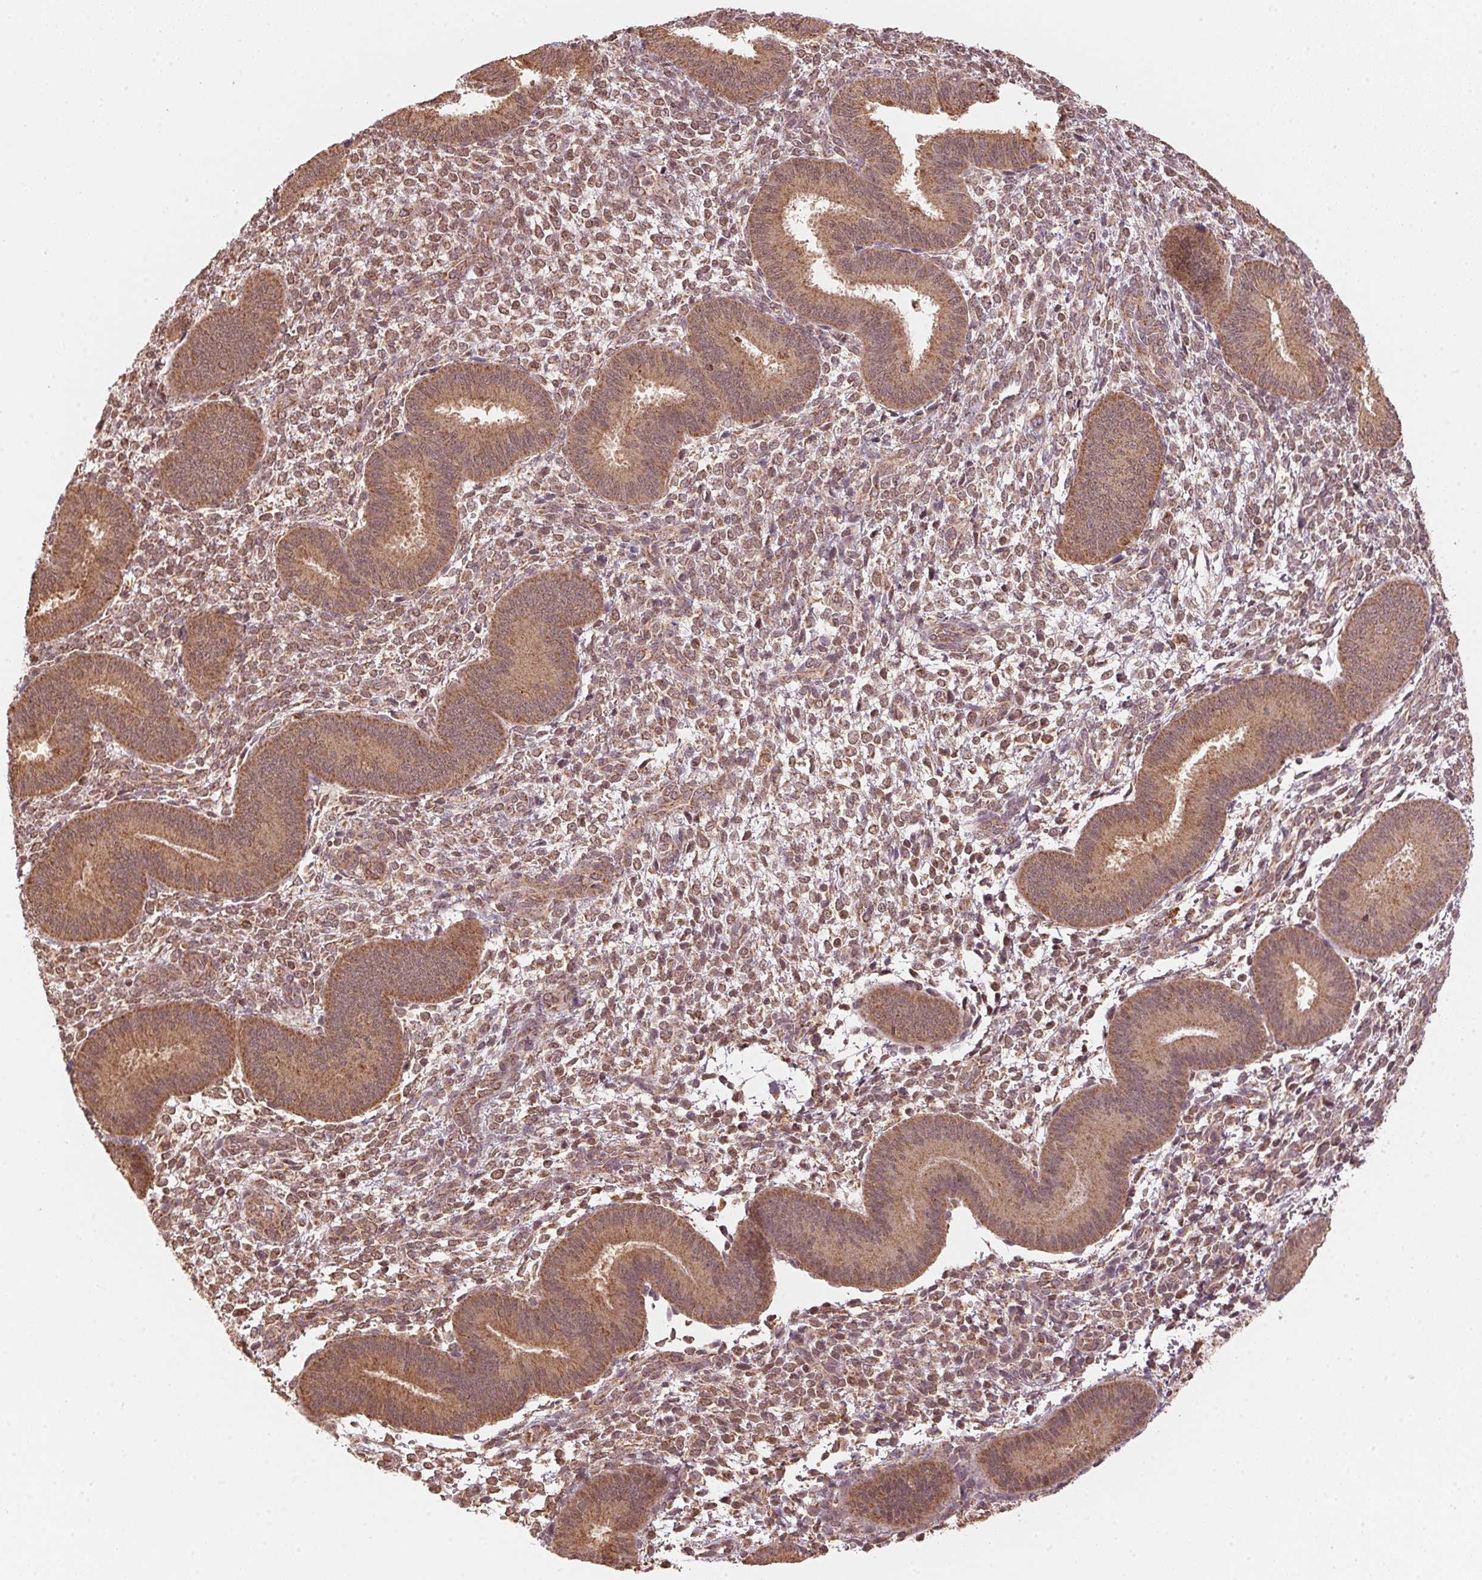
{"staining": {"intensity": "moderate", "quantity": "25%-75%", "location": "cytoplasmic/membranous"}, "tissue": "endometrium", "cell_type": "Cells in endometrial stroma", "image_type": "normal", "snomed": [{"axis": "morphology", "description": "Normal tissue, NOS"}, {"axis": "topography", "description": "Endometrium"}], "caption": "An image of human endometrium stained for a protein demonstrates moderate cytoplasmic/membranous brown staining in cells in endometrial stroma. (brown staining indicates protein expression, while blue staining denotes nuclei).", "gene": "ARHGAP6", "patient": {"sex": "female", "age": 39}}